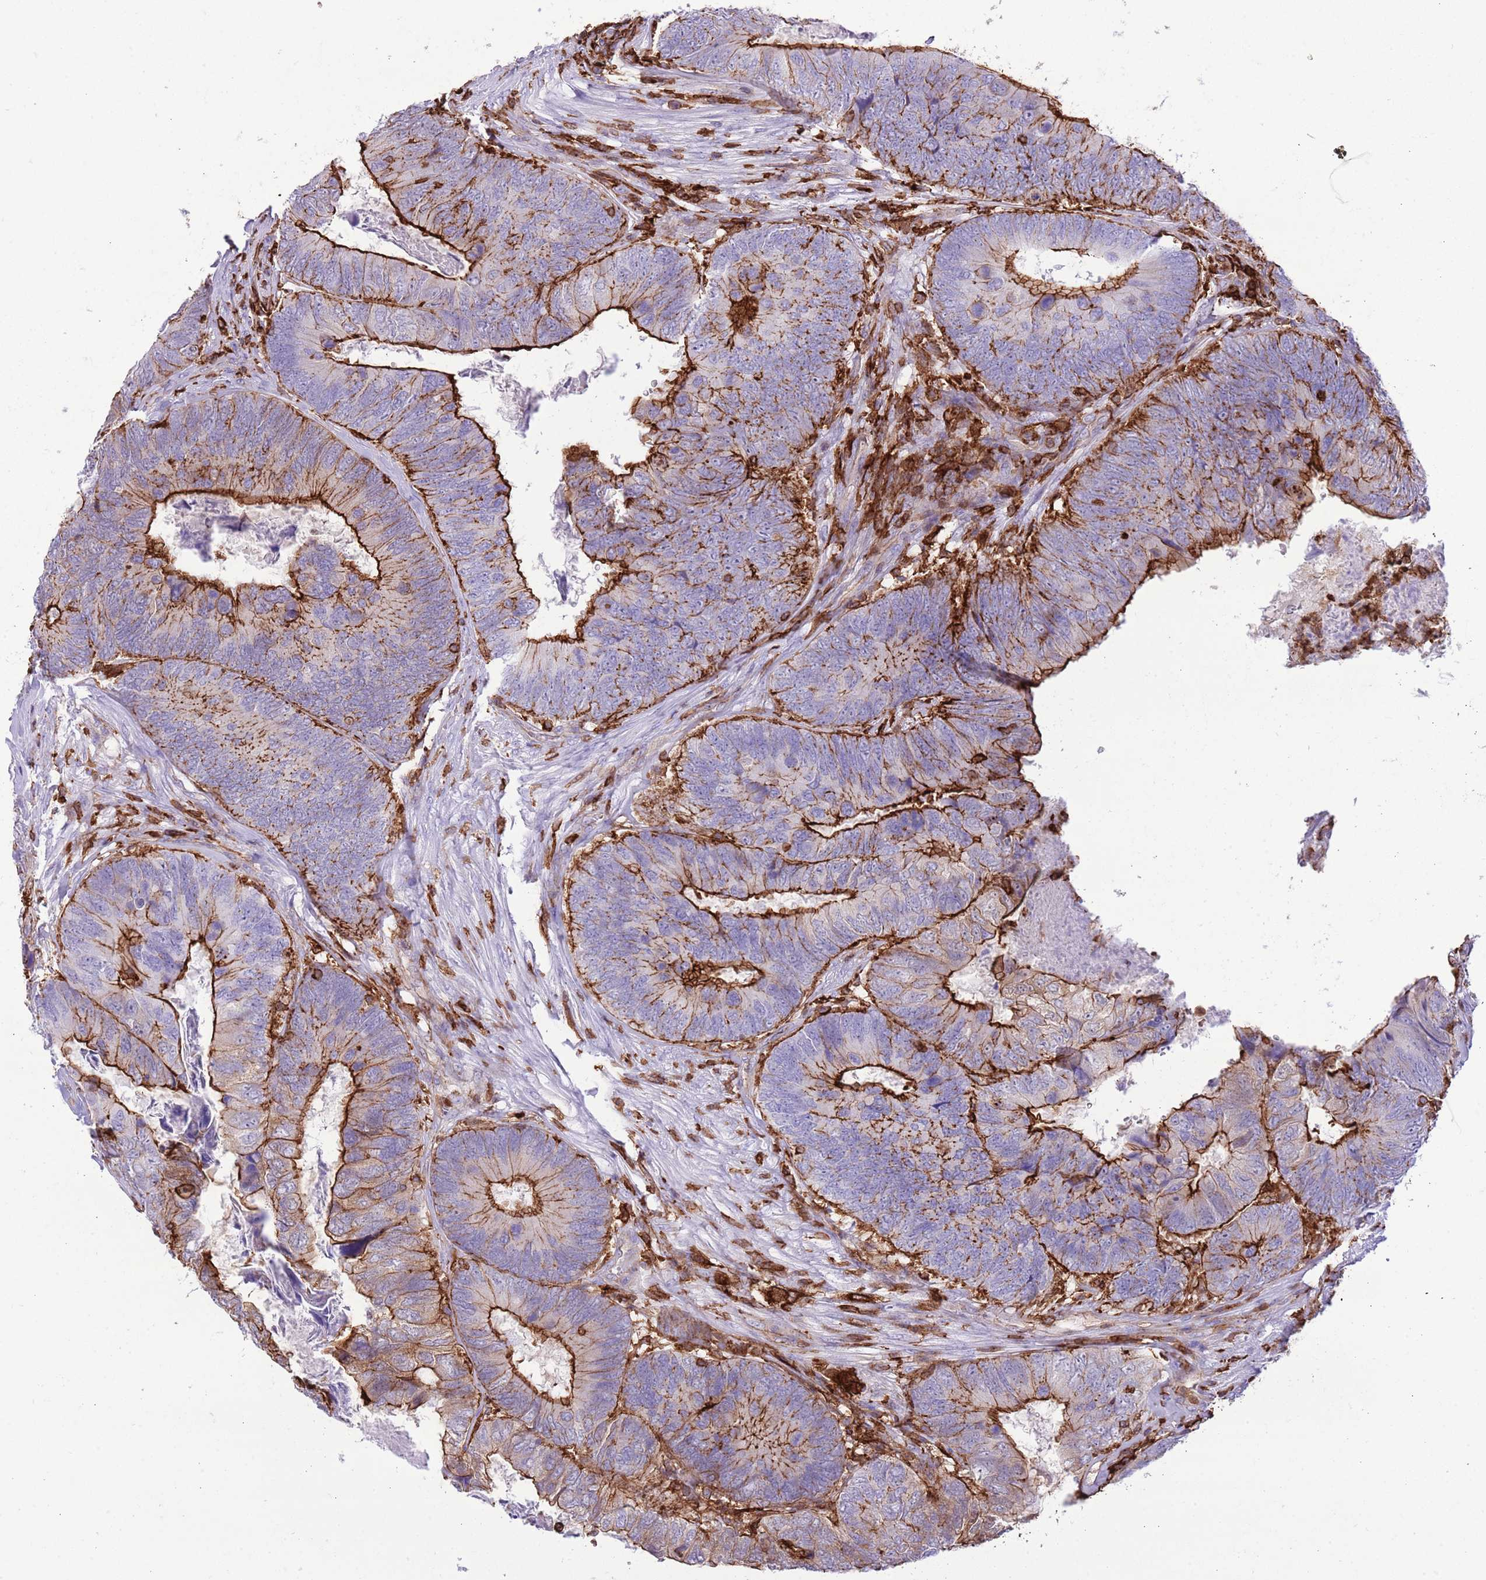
{"staining": {"intensity": "strong", "quantity": "25%-75%", "location": "cytoplasmic/membranous"}, "tissue": "colorectal cancer", "cell_type": "Tumor cells", "image_type": "cancer", "snomed": [{"axis": "morphology", "description": "Adenocarcinoma, NOS"}, {"axis": "topography", "description": "Colon"}], "caption": "Immunohistochemical staining of human colorectal cancer exhibits high levels of strong cytoplasmic/membranous protein expression in approximately 25%-75% of tumor cells.", "gene": "EFHD2", "patient": {"sex": "female", "age": 67}}